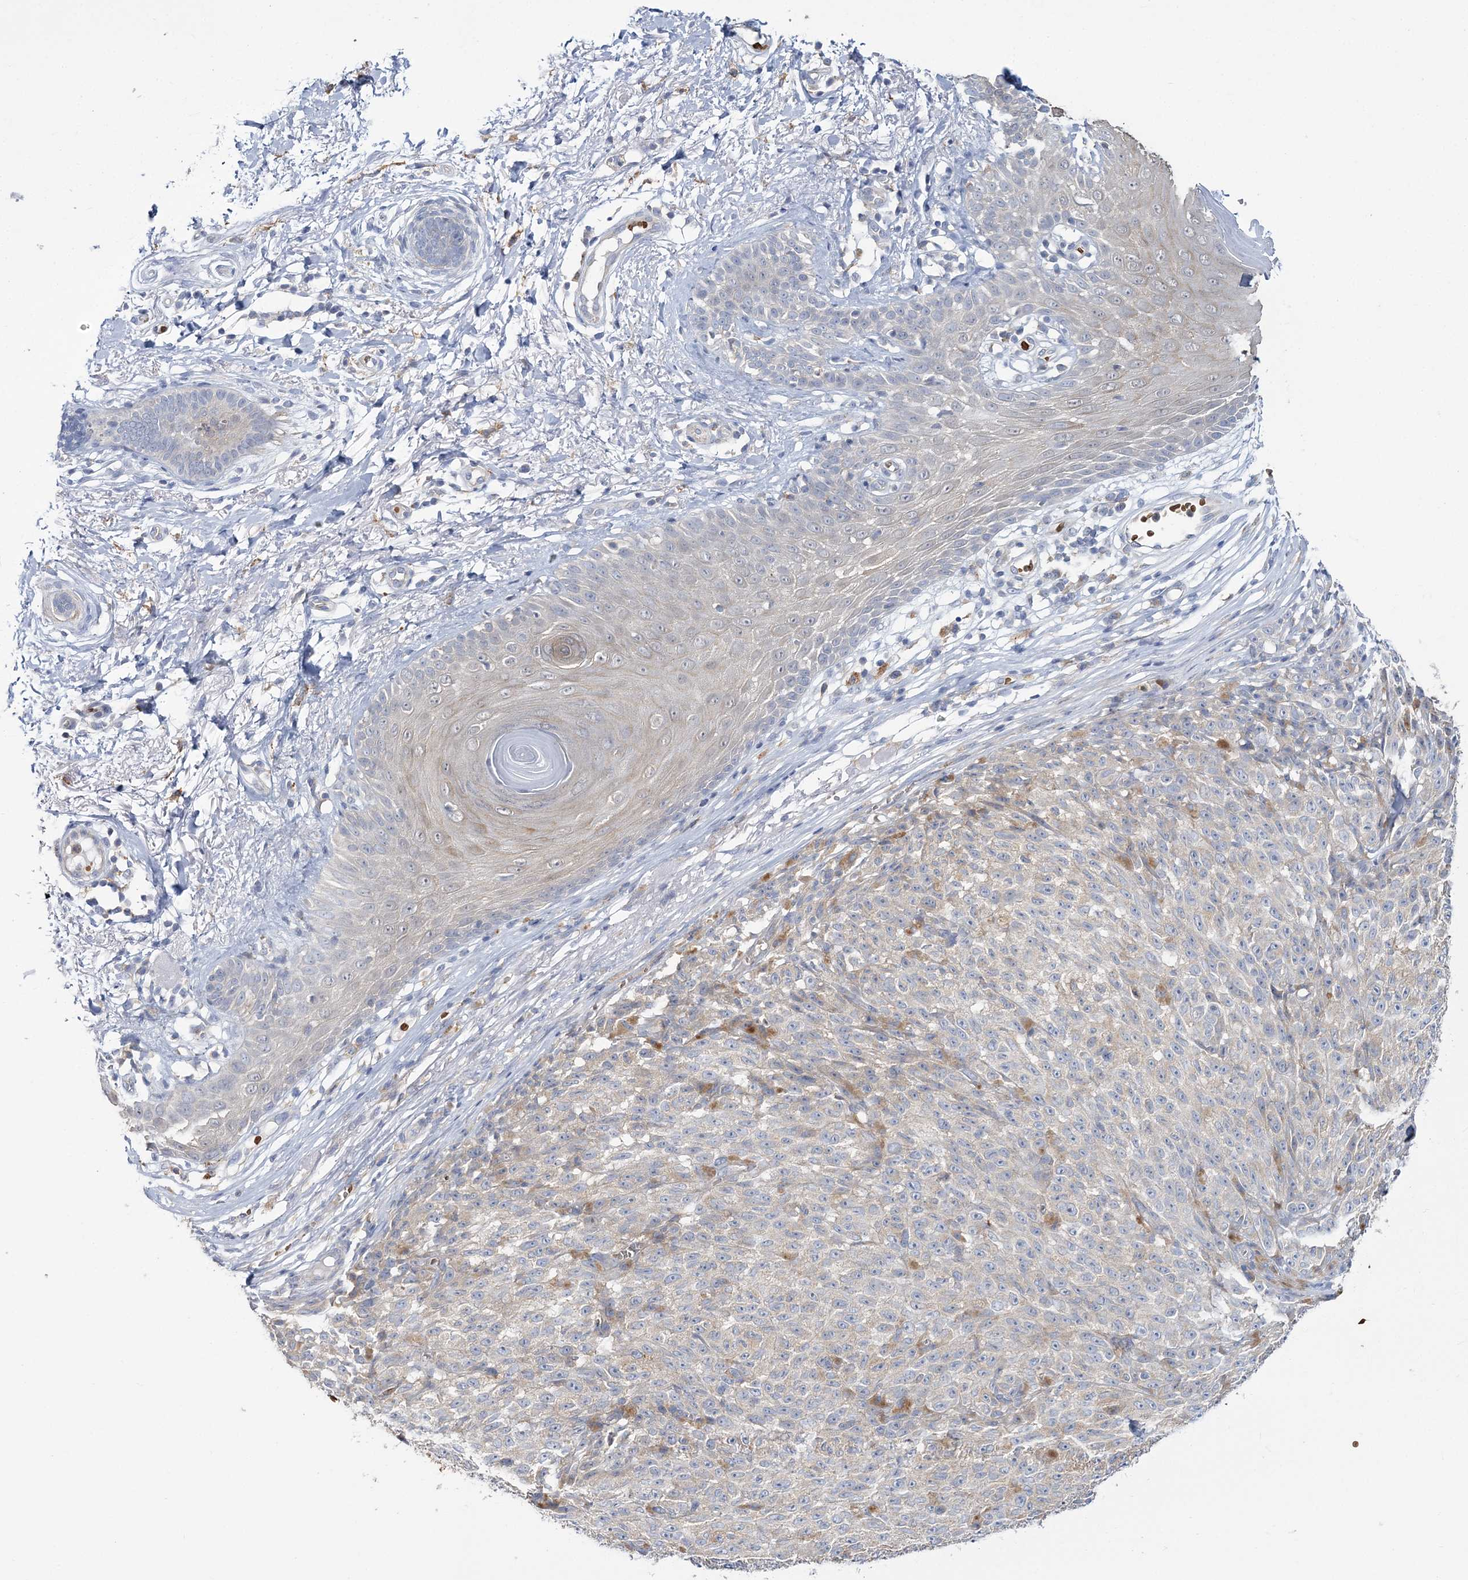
{"staining": {"intensity": "negative", "quantity": "none", "location": "none"}, "tissue": "melanoma", "cell_type": "Tumor cells", "image_type": "cancer", "snomed": [{"axis": "morphology", "description": "Malignant melanoma, NOS"}, {"axis": "topography", "description": "Skin"}], "caption": "This is an immunohistochemistry micrograph of malignant melanoma. There is no expression in tumor cells.", "gene": "ATP11B", "patient": {"sex": "female", "age": 82}}